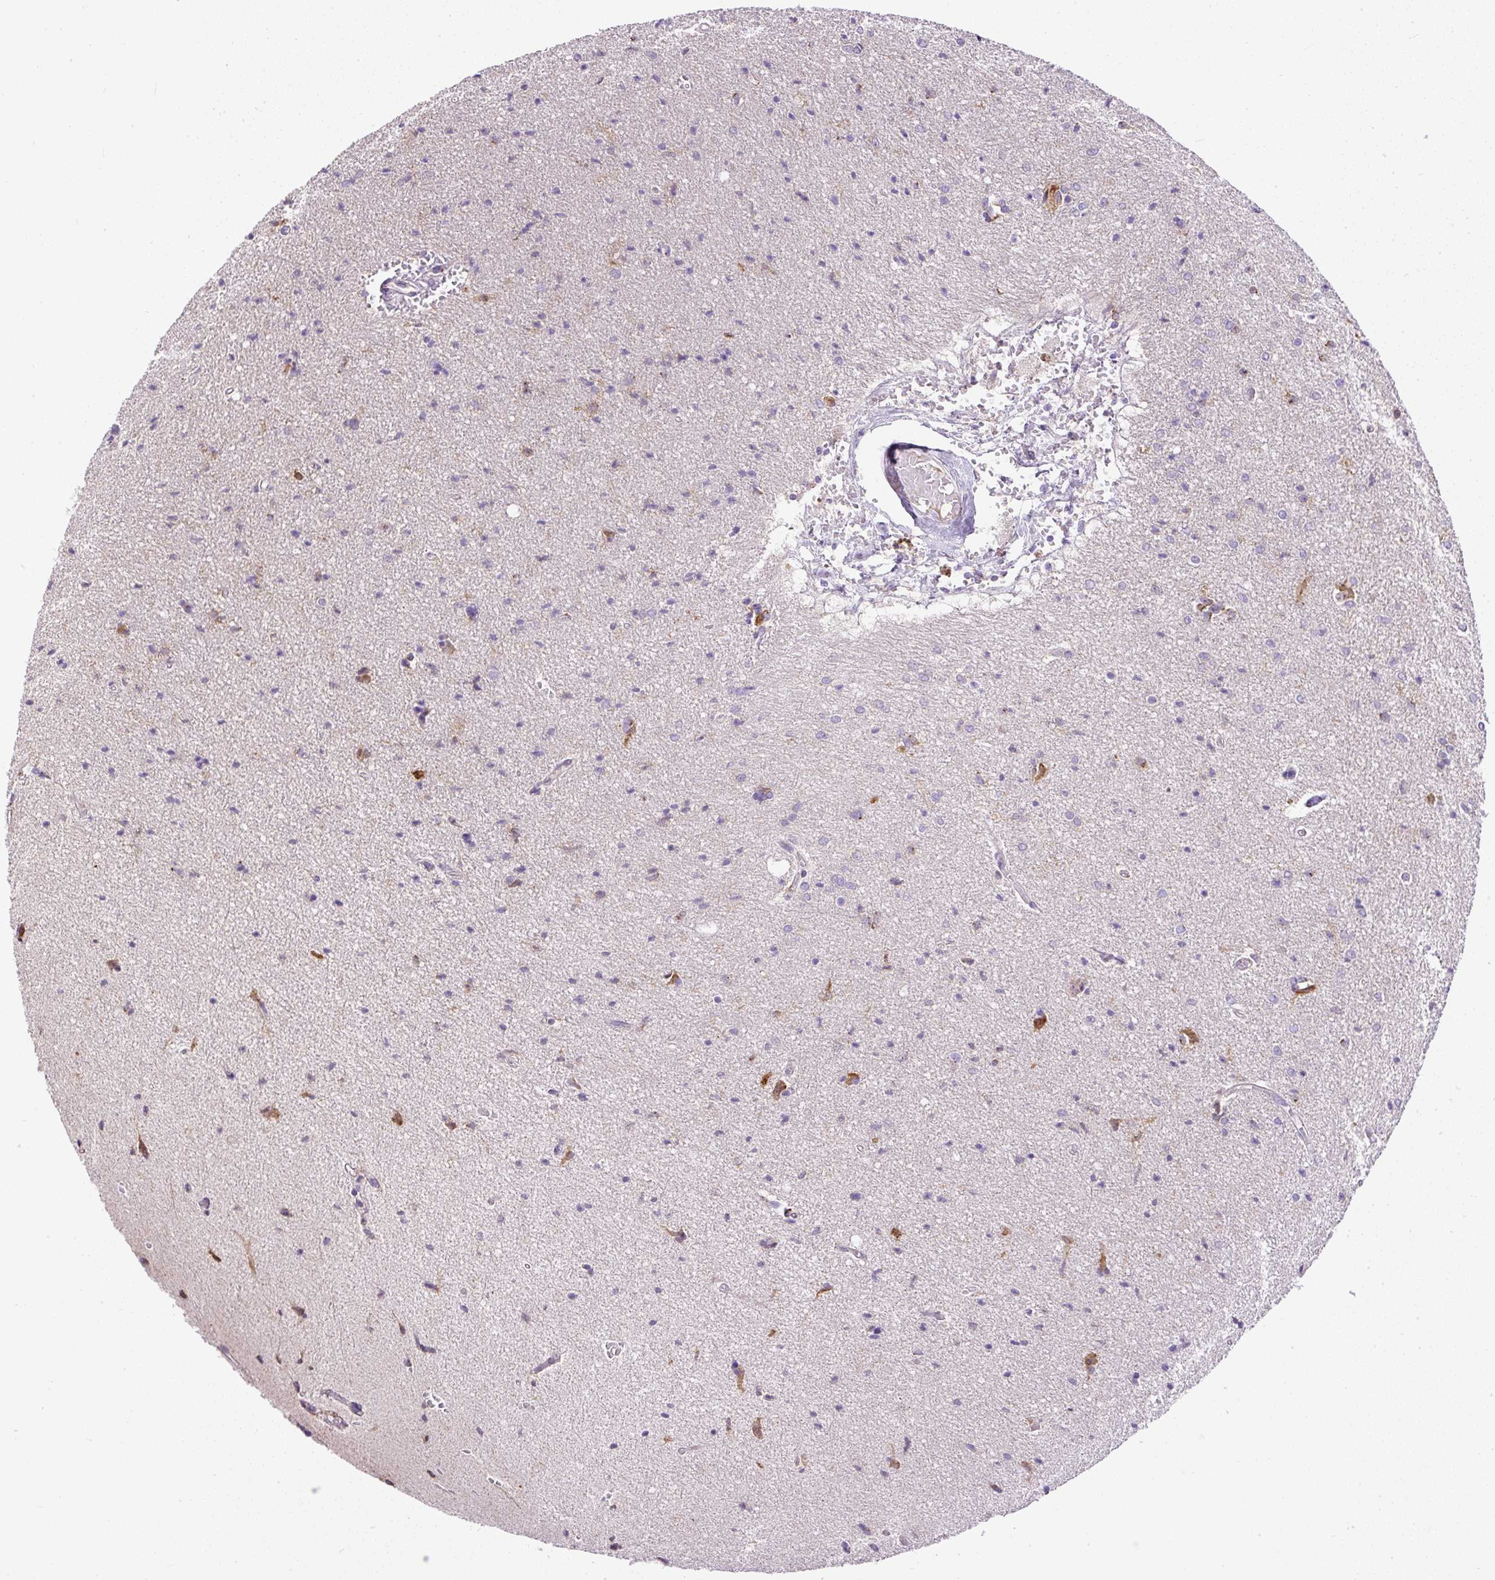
{"staining": {"intensity": "negative", "quantity": "none", "location": "none"}, "tissue": "glioma", "cell_type": "Tumor cells", "image_type": "cancer", "snomed": [{"axis": "morphology", "description": "Glioma, malignant, Low grade"}, {"axis": "topography", "description": "Brain"}], "caption": "DAB immunohistochemical staining of human malignant low-grade glioma shows no significant expression in tumor cells.", "gene": "CFAP47", "patient": {"sex": "male", "age": 26}}